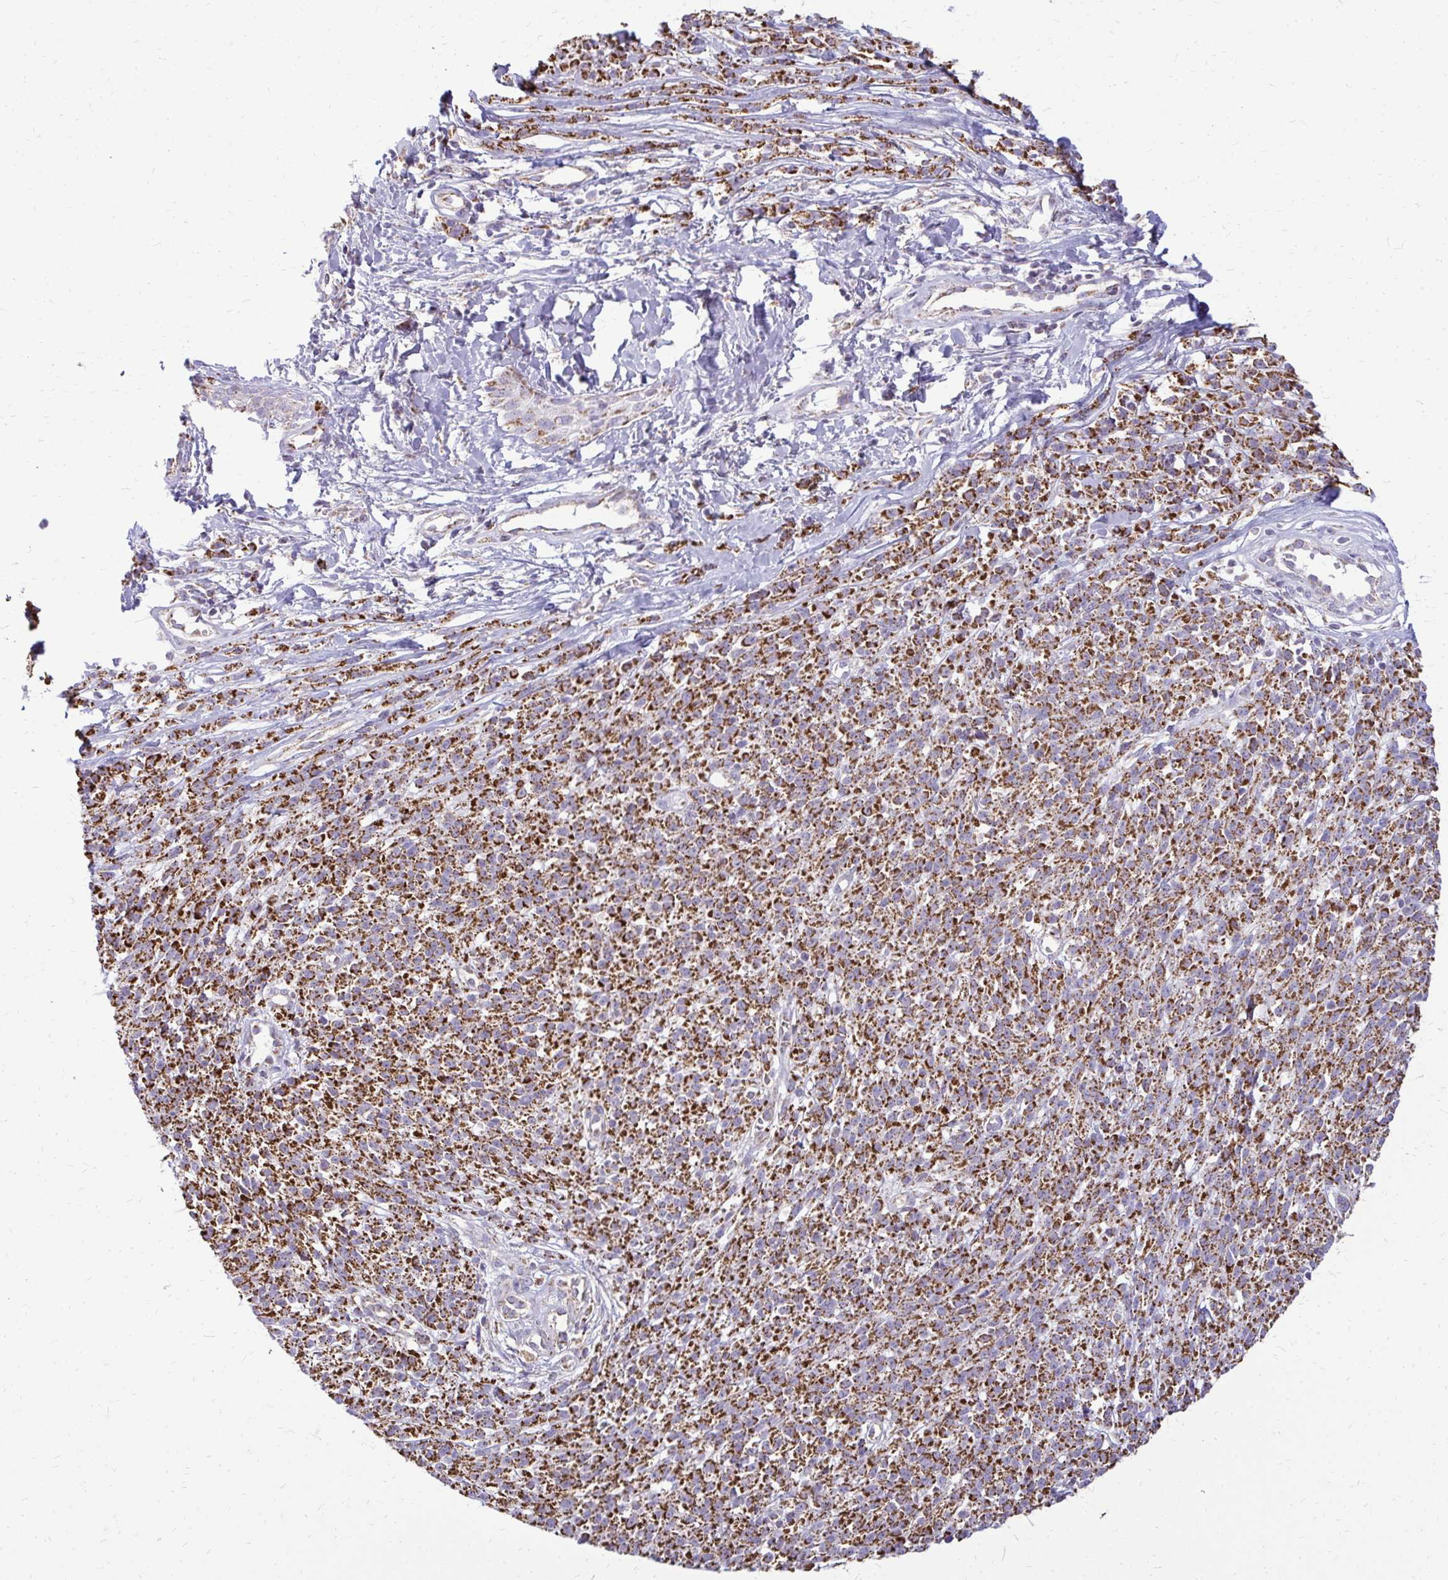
{"staining": {"intensity": "strong", "quantity": ">75%", "location": "cytoplasmic/membranous"}, "tissue": "melanoma", "cell_type": "Tumor cells", "image_type": "cancer", "snomed": [{"axis": "morphology", "description": "Malignant melanoma, NOS"}, {"axis": "topography", "description": "Skin"}, {"axis": "topography", "description": "Skin of trunk"}], "caption": "Protein analysis of malignant melanoma tissue displays strong cytoplasmic/membranous expression in about >75% of tumor cells.", "gene": "IFIT1", "patient": {"sex": "male", "age": 74}}